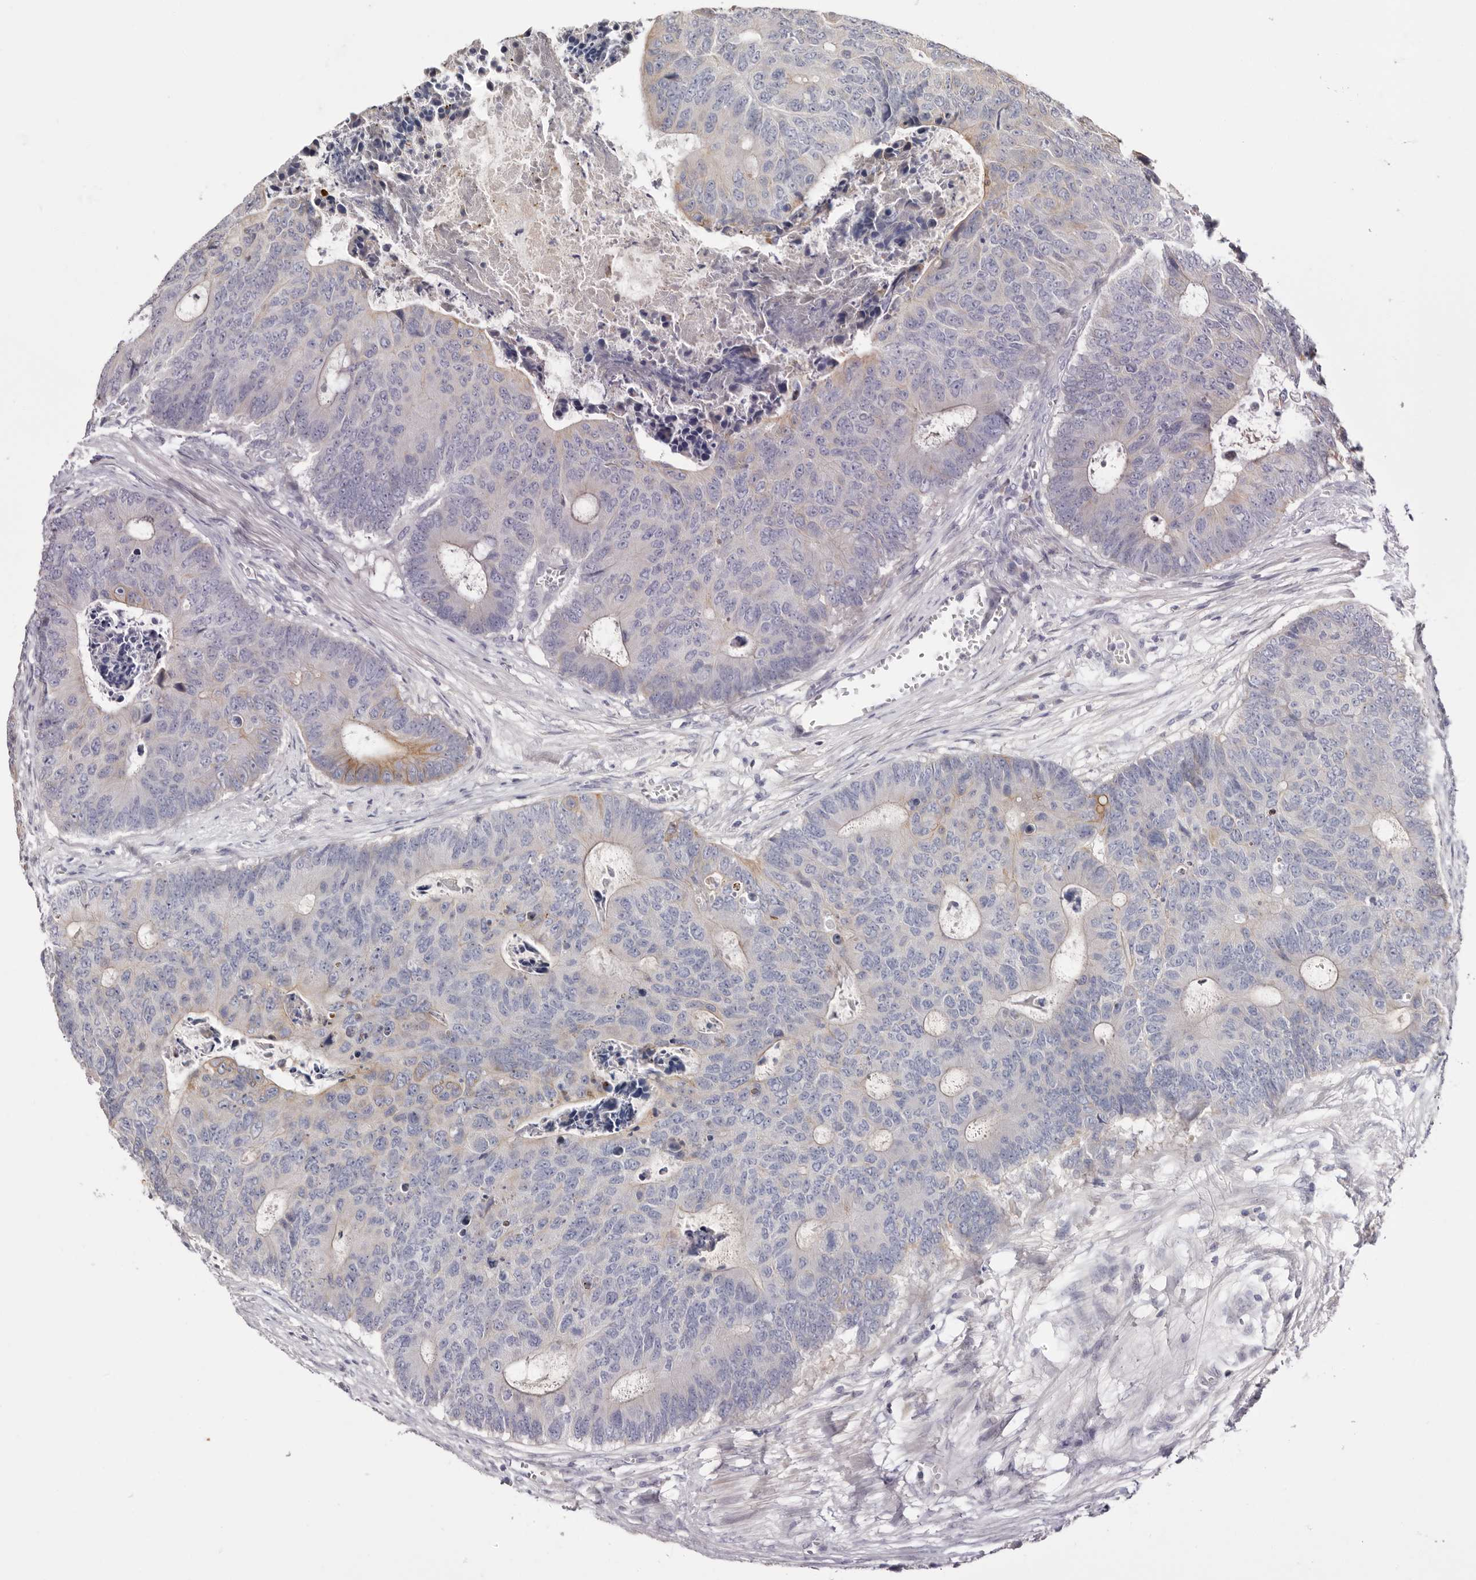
{"staining": {"intensity": "moderate", "quantity": "<25%", "location": "cytoplasmic/membranous"}, "tissue": "colorectal cancer", "cell_type": "Tumor cells", "image_type": "cancer", "snomed": [{"axis": "morphology", "description": "Adenocarcinoma, NOS"}, {"axis": "topography", "description": "Colon"}], "caption": "This is an image of IHC staining of colorectal cancer, which shows moderate positivity in the cytoplasmic/membranous of tumor cells.", "gene": "STK16", "patient": {"sex": "male", "age": 87}}